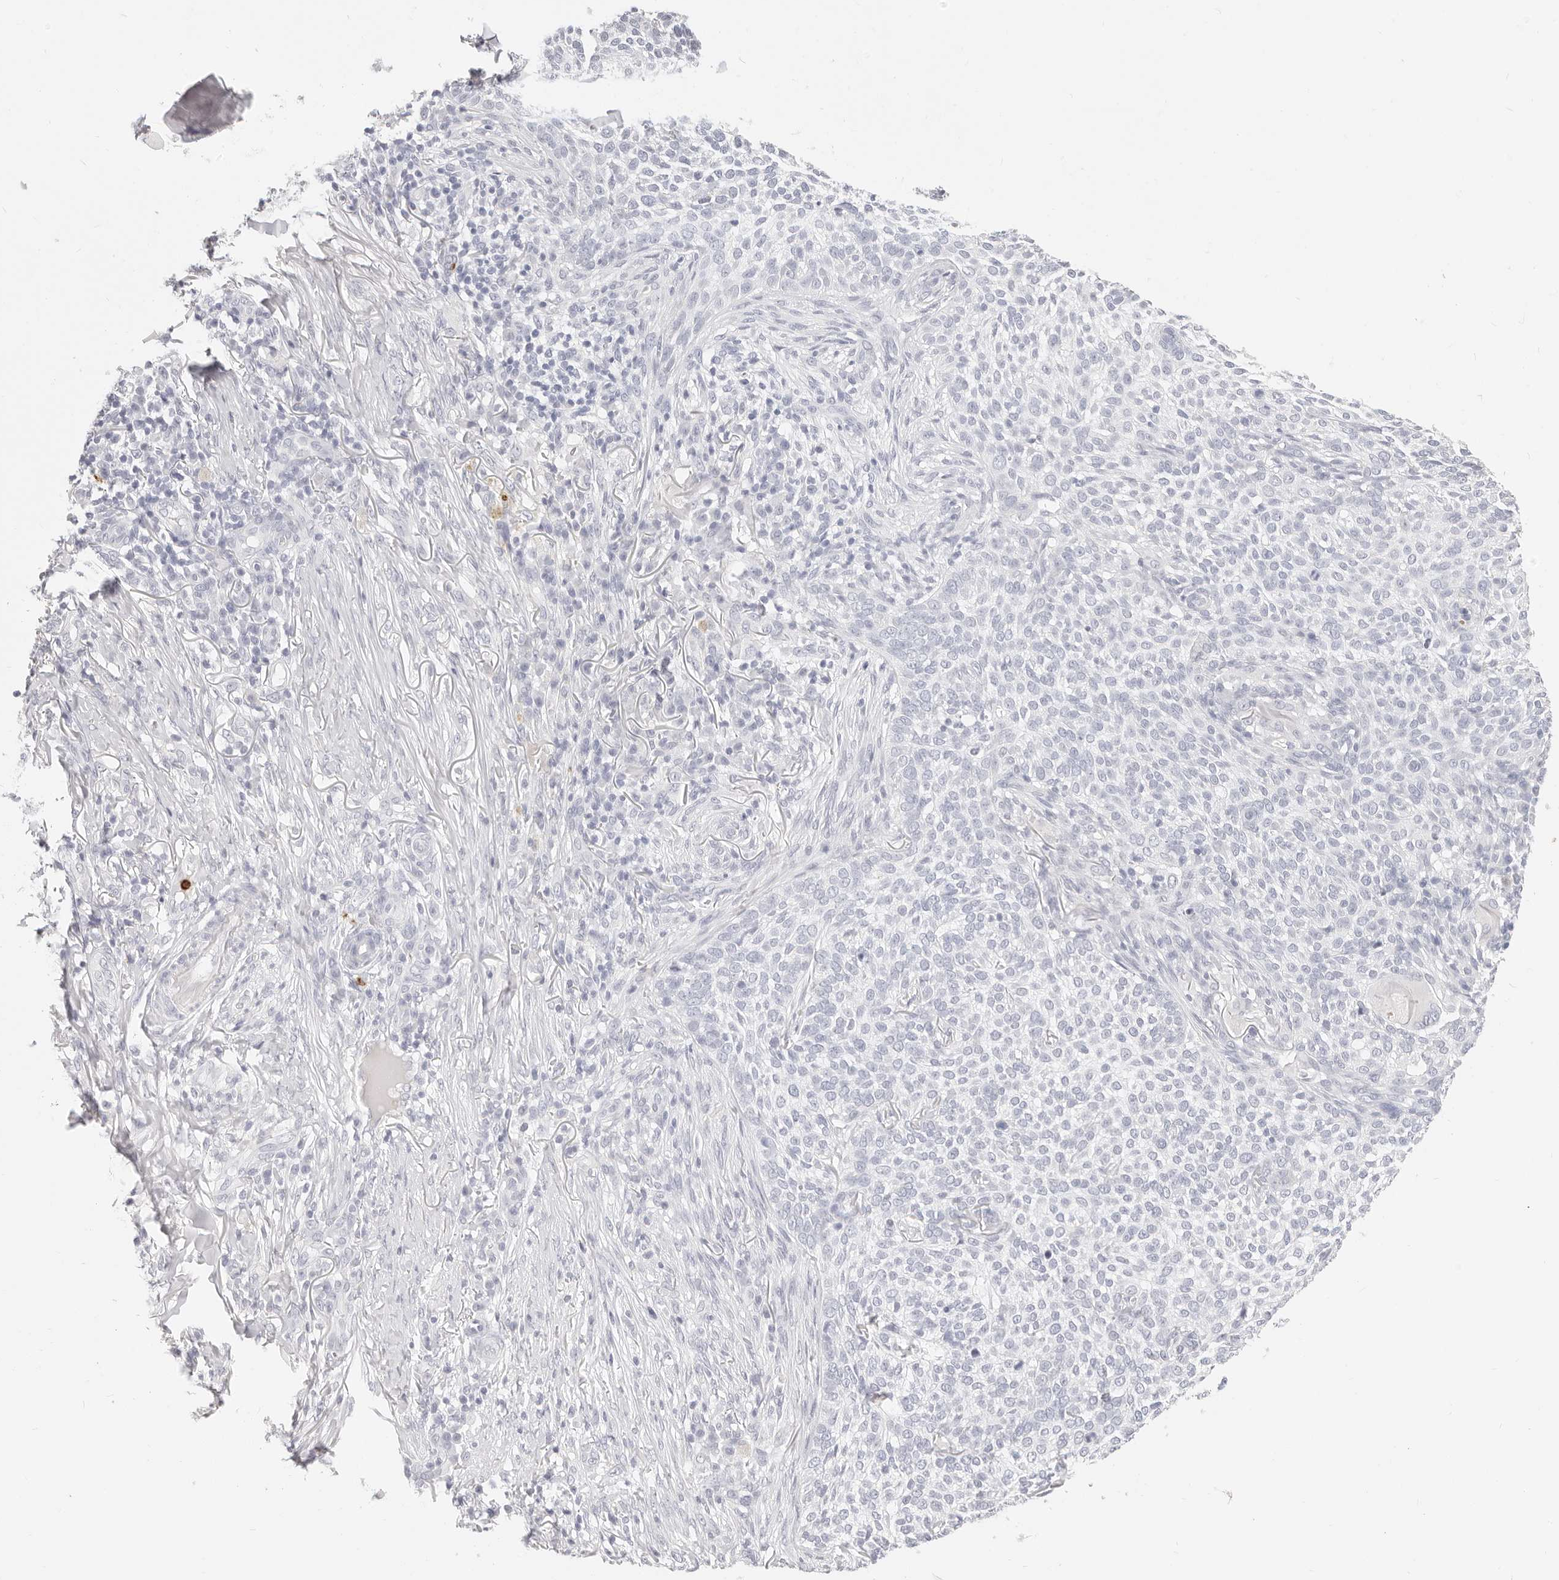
{"staining": {"intensity": "negative", "quantity": "none", "location": "none"}, "tissue": "skin cancer", "cell_type": "Tumor cells", "image_type": "cancer", "snomed": [{"axis": "morphology", "description": "Basal cell carcinoma"}, {"axis": "topography", "description": "Skin"}], "caption": "Human skin basal cell carcinoma stained for a protein using immunohistochemistry (IHC) shows no staining in tumor cells.", "gene": "CAMP", "patient": {"sex": "female", "age": 64}}